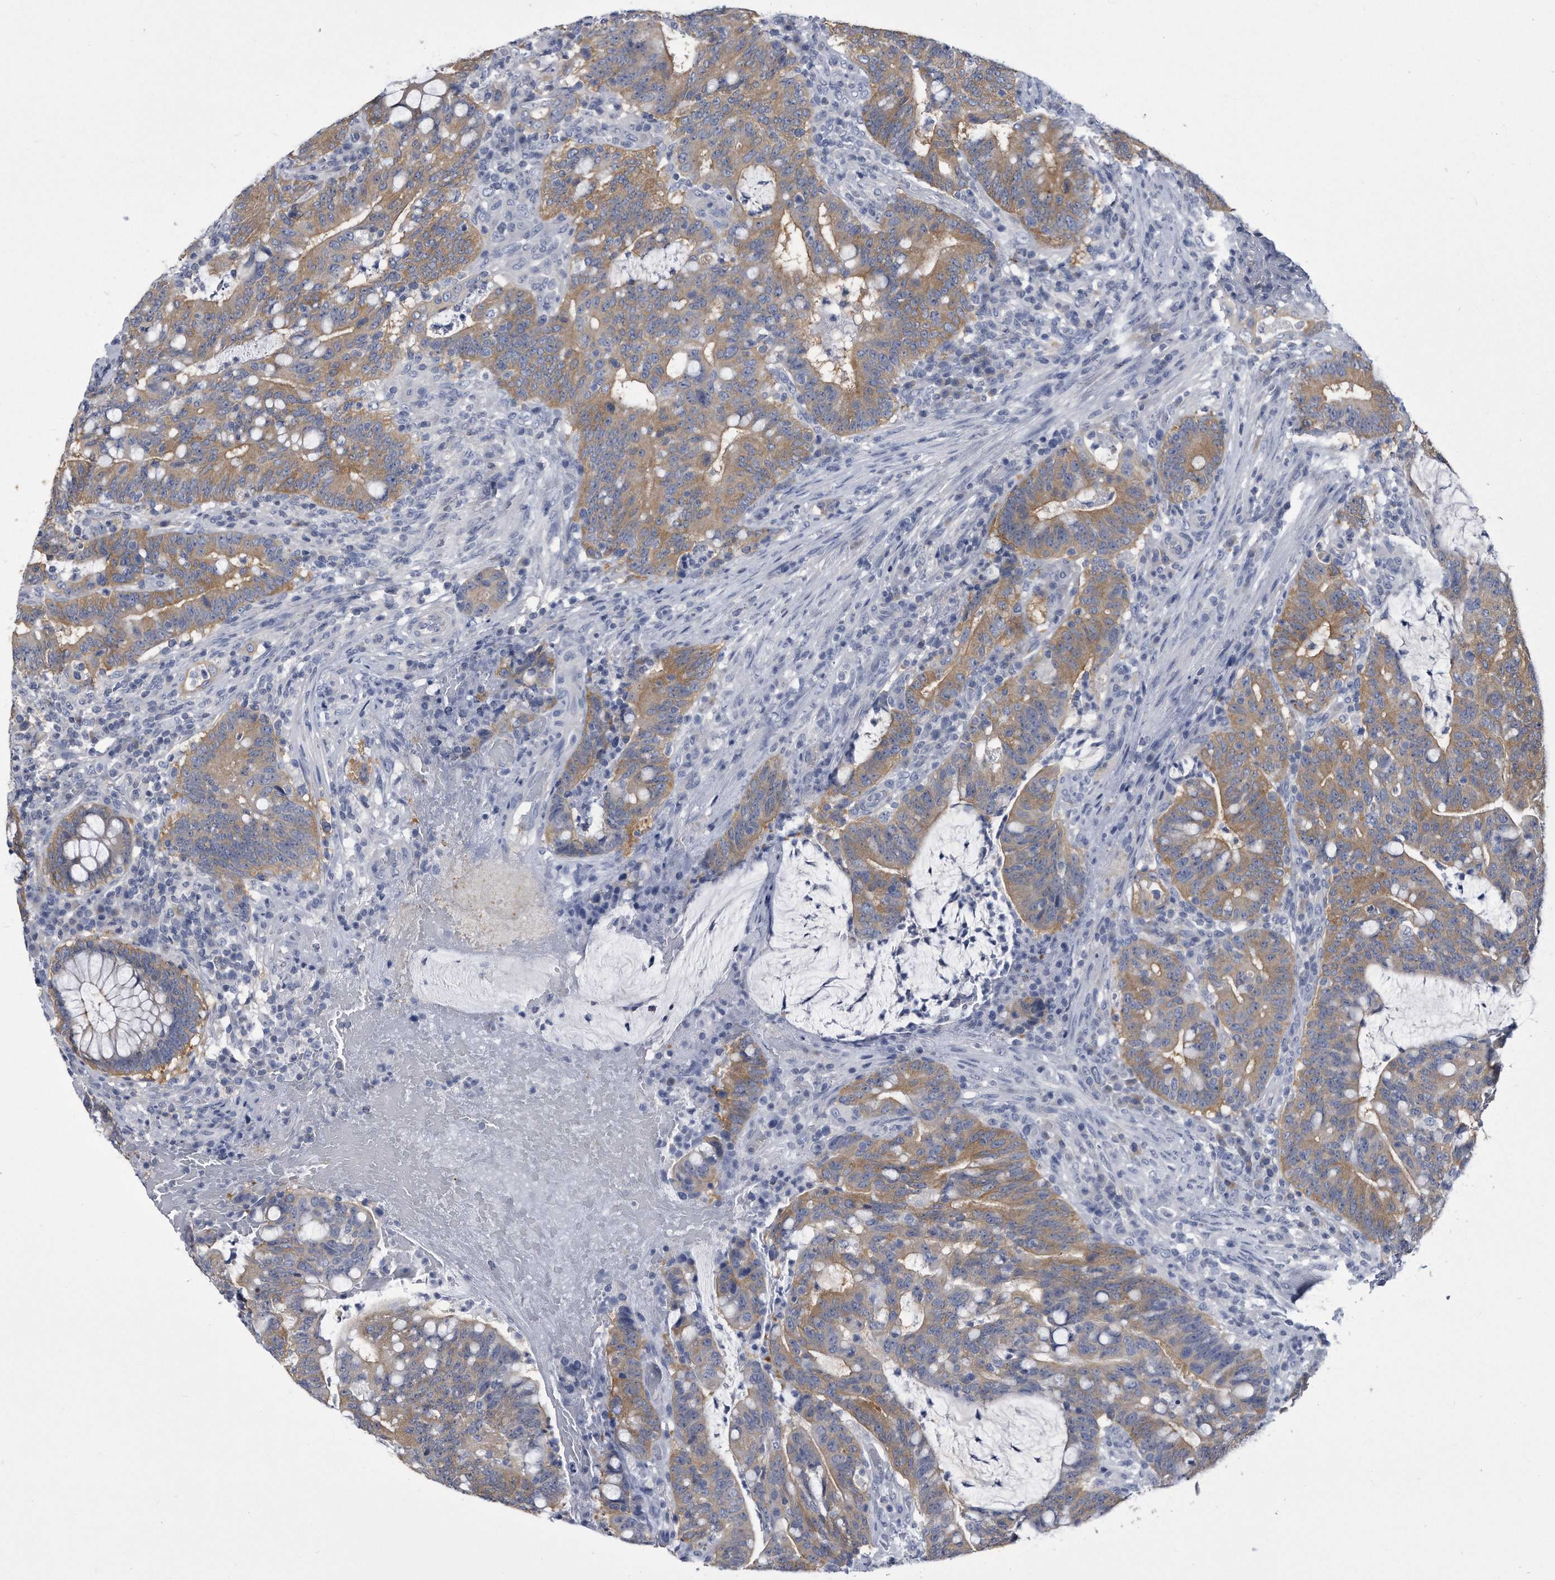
{"staining": {"intensity": "moderate", "quantity": ">75%", "location": "cytoplasmic/membranous"}, "tissue": "colorectal cancer", "cell_type": "Tumor cells", "image_type": "cancer", "snomed": [{"axis": "morphology", "description": "Adenocarcinoma, NOS"}, {"axis": "topography", "description": "Colon"}], "caption": "The histopathology image displays immunohistochemical staining of colorectal adenocarcinoma. There is moderate cytoplasmic/membranous expression is appreciated in approximately >75% of tumor cells. (DAB (3,3'-diaminobenzidine) IHC, brown staining for protein, blue staining for nuclei).", "gene": "PYGB", "patient": {"sex": "female", "age": 66}}